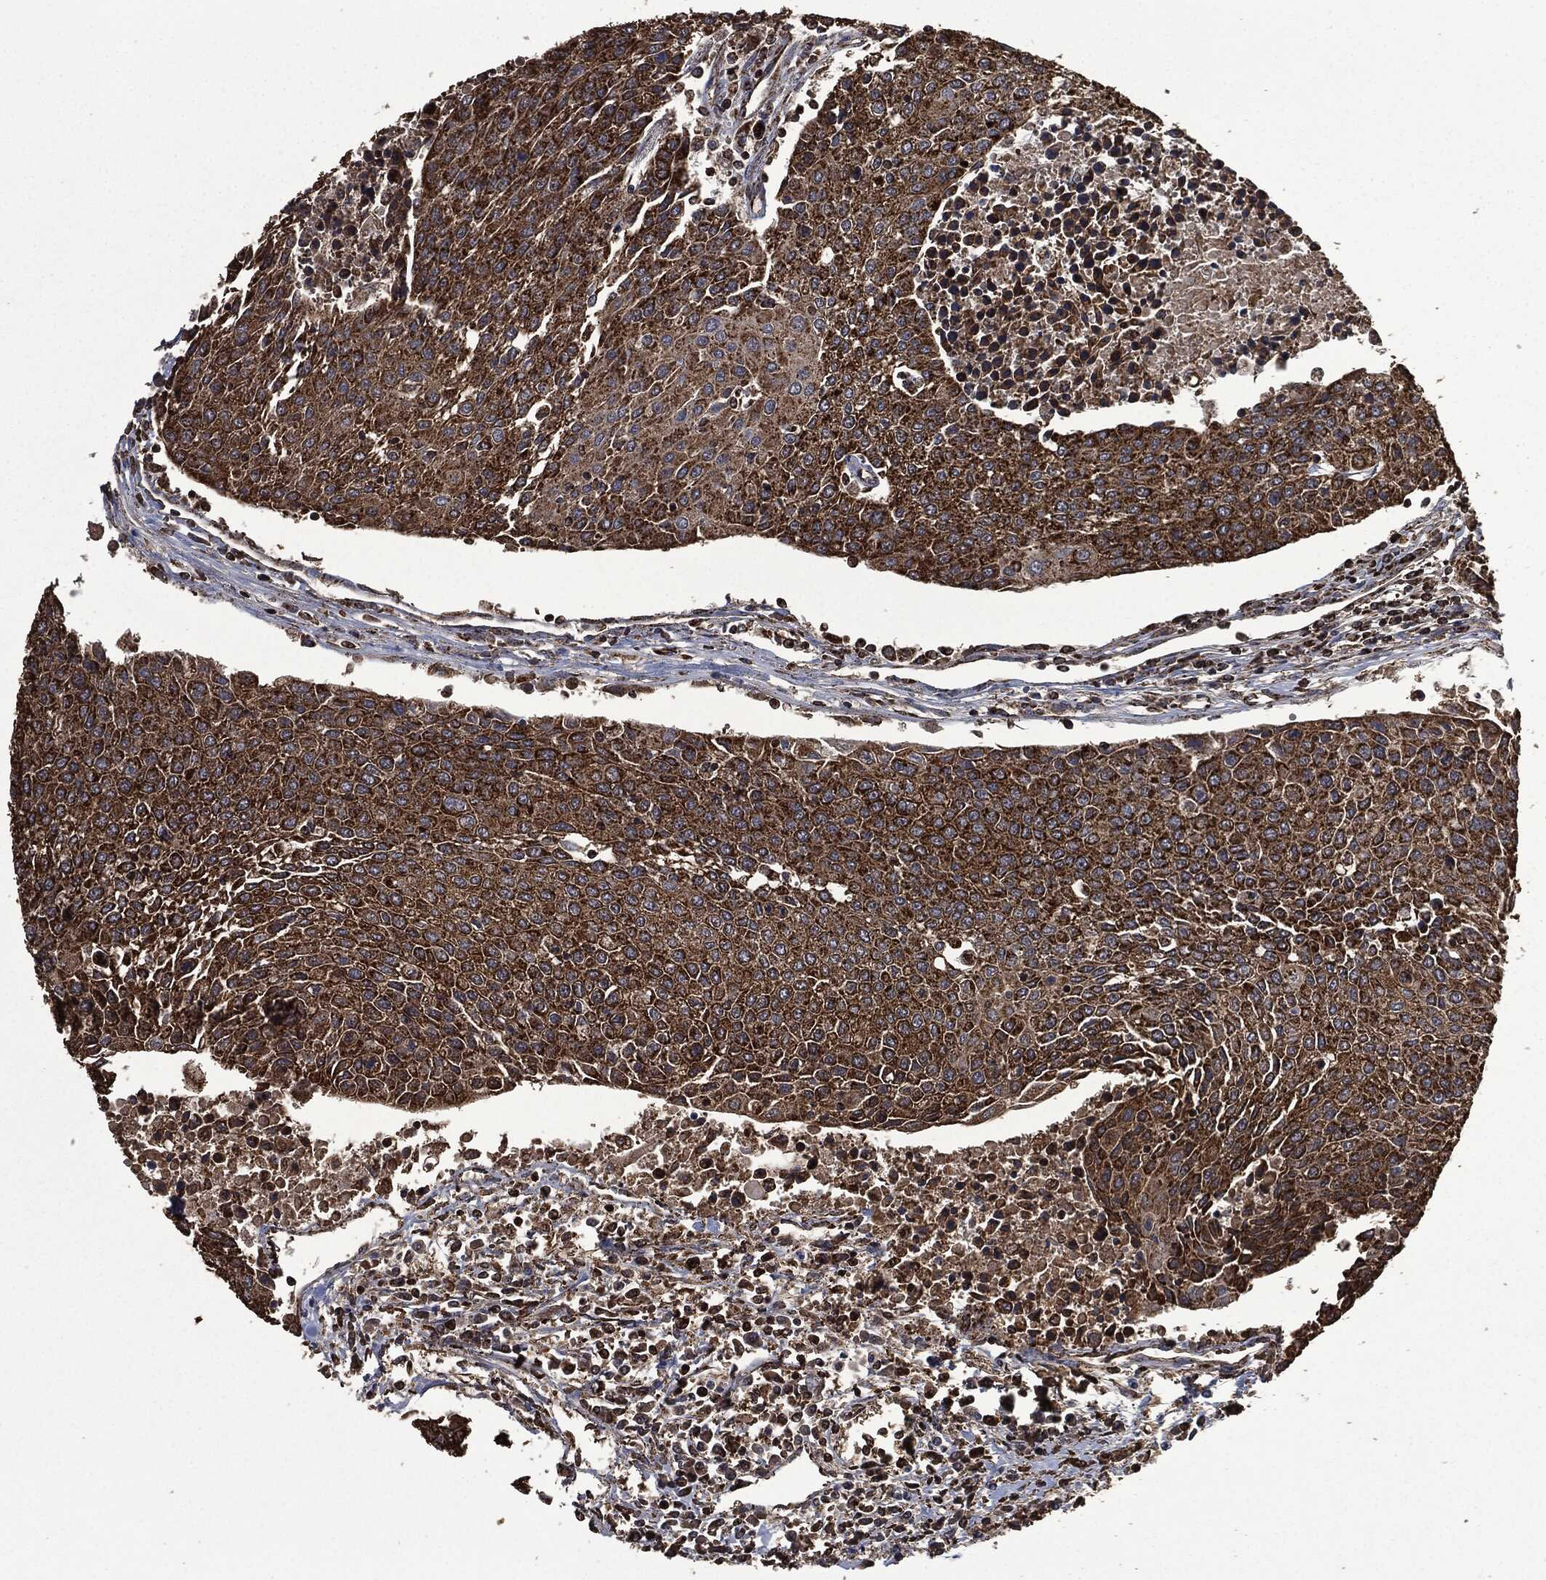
{"staining": {"intensity": "strong", "quantity": ">75%", "location": "cytoplasmic/membranous"}, "tissue": "urothelial cancer", "cell_type": "Tumor cells", "image_type": "cancer", "snomed": [{"axis": "morphology", "description": "Urothelial carcinoma, High grade"}, {"axis": "topography", "description": "Urinary bladder"}], "caption": "Tumor cells demonstrate high levels of strong cytoplasmic/membranous expression in approximately >75% of cells in urothelial cancer. The protein is stained brown, and the nuclei are stained in blue (DAB (3,3'-diaminobenzidine) IHC with brightfield microscopy, high magnification).", "gene": "LIG3", "patient": {"sex": "female", "age": 85}}